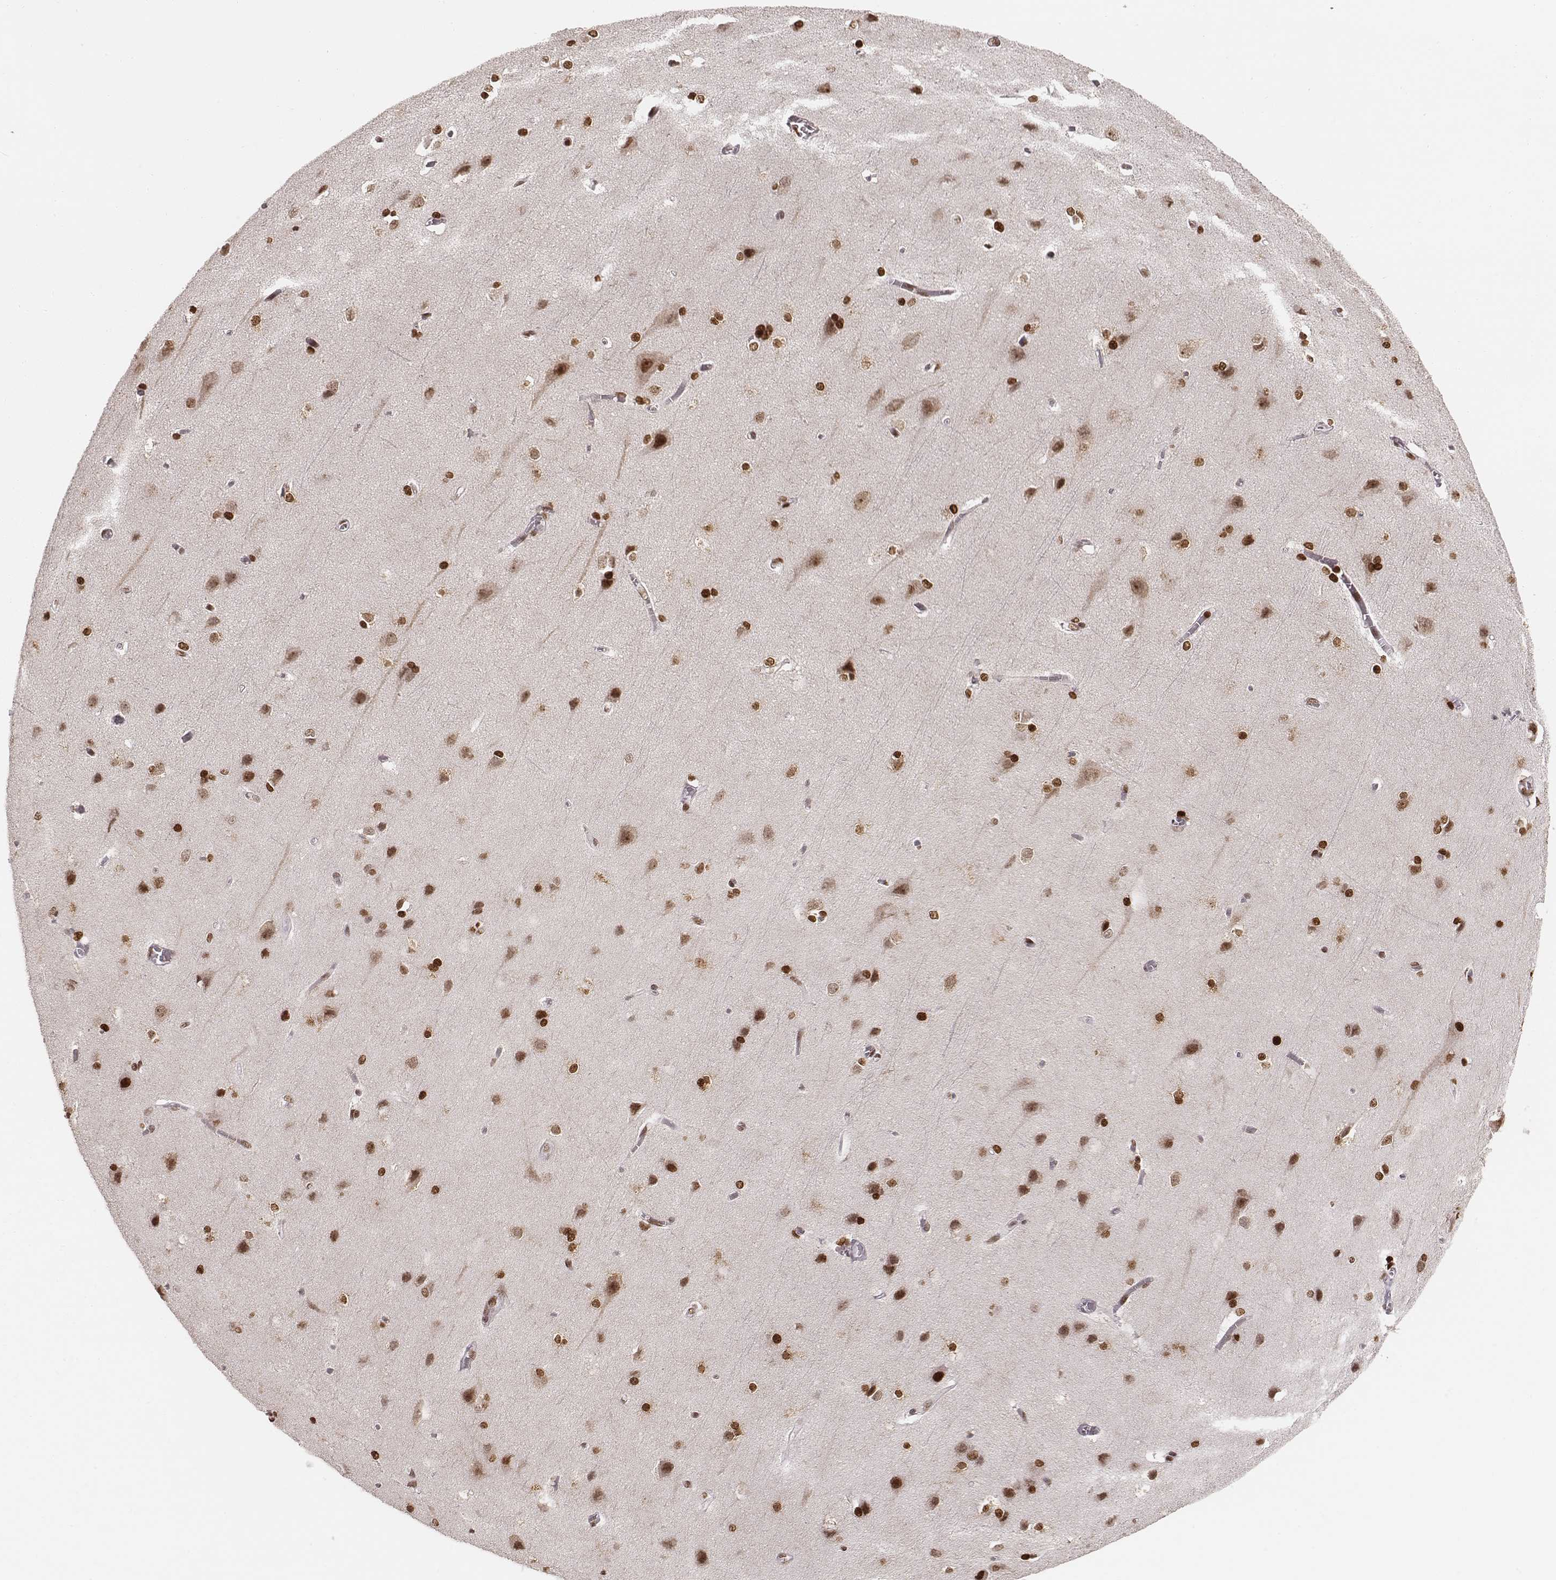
{"staining": {"intensity": "moderate", "quantity": ">75%", "location": "nuclear"}, "tissue": "cerebral cortex", "cell_type": "Endothelial cells", "image_type": "normal", "snomed": [{"axis": "morphology", "description": "Normal tissue, NOS"}, {"axis": "topography", "description": "Cerebral cortex"}], "caption": "Protein expression analysis of benign cerebral cortex shows moderate nuclear expression in about >75% of endothelial cells.", "gene": "PARP1", "patient": {"sex": "male", "age": 37}}